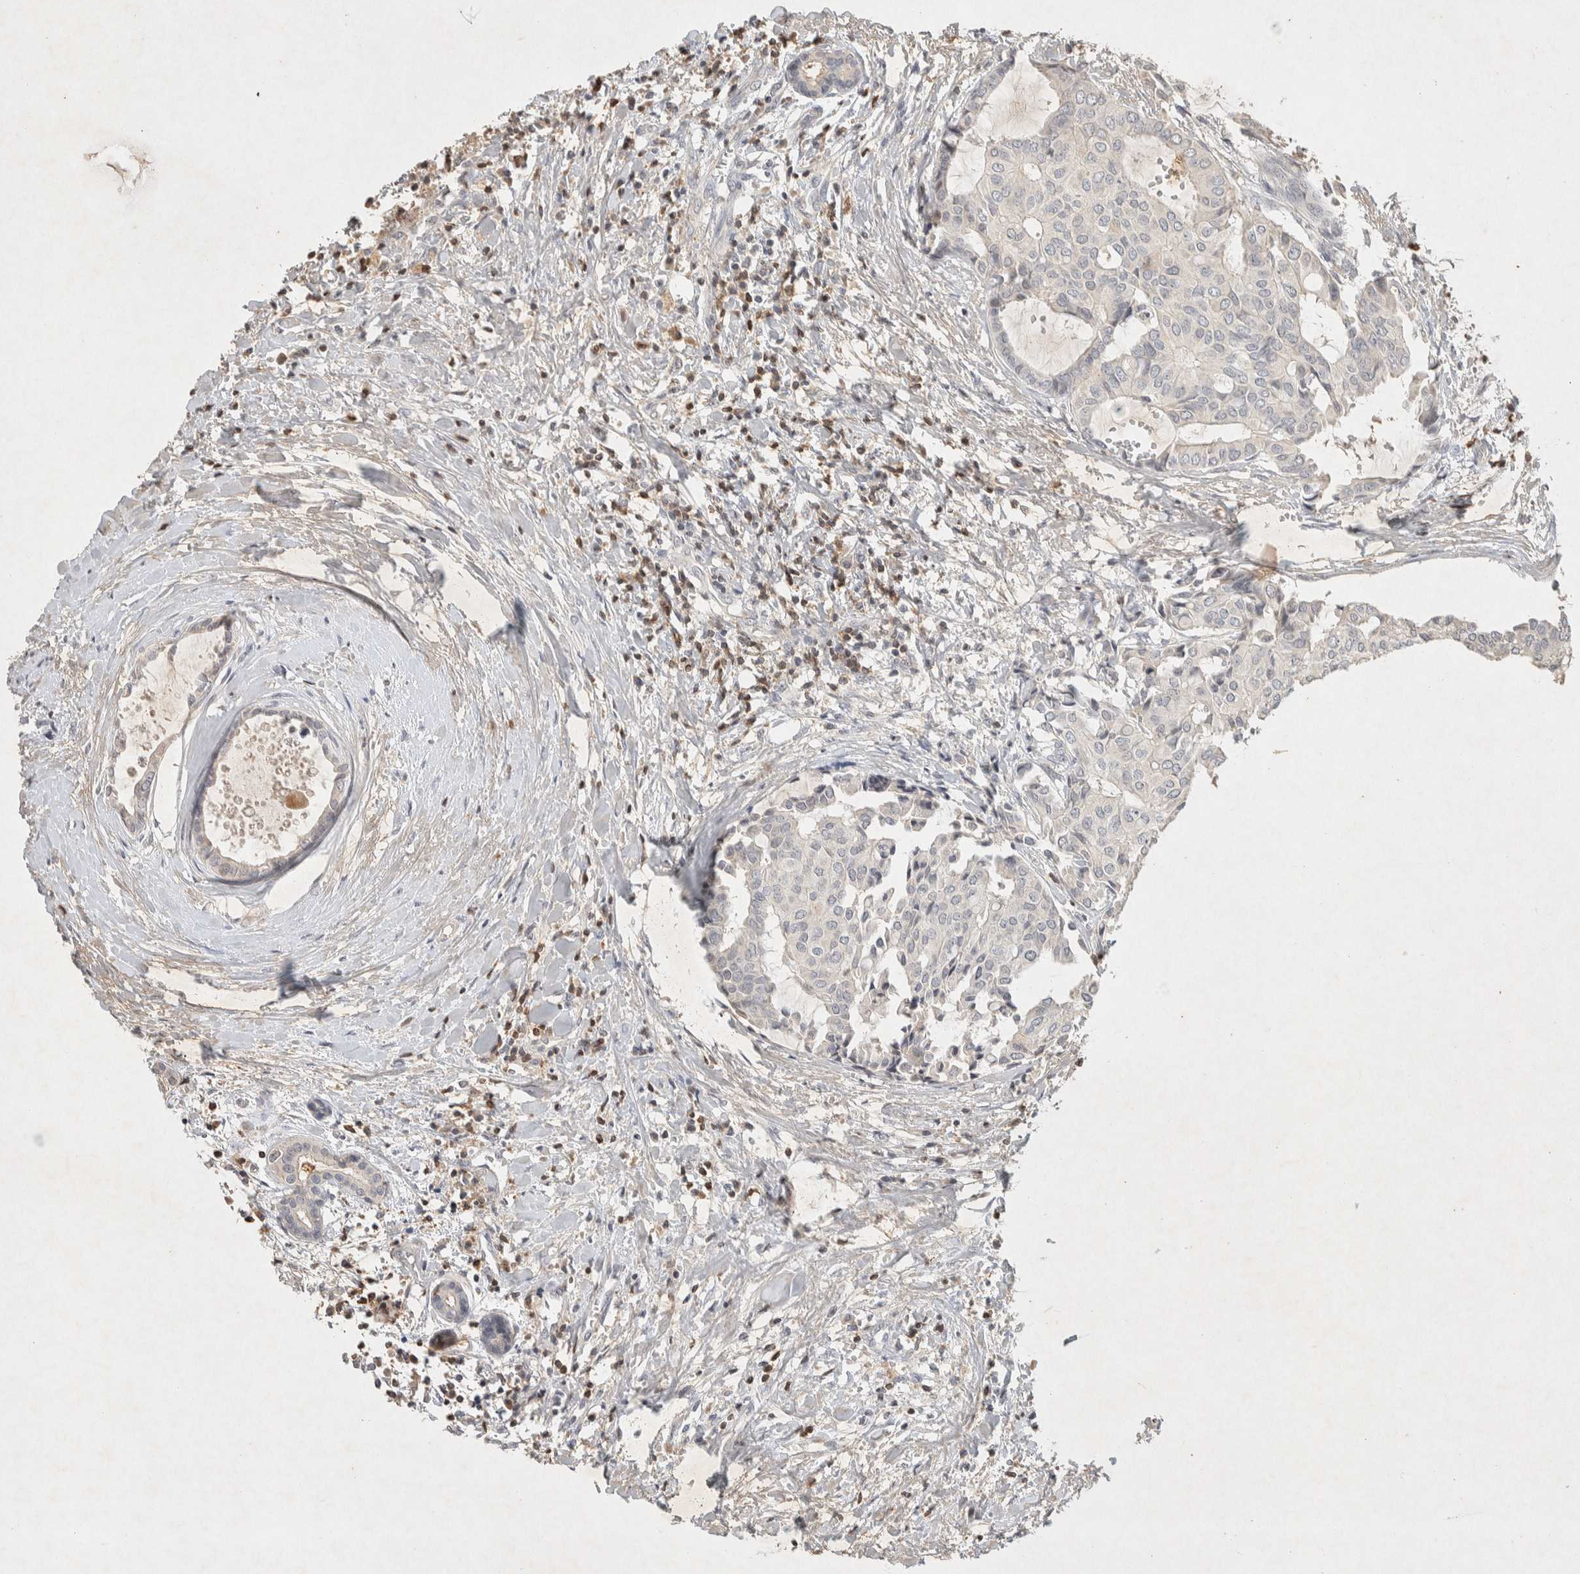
{"staining": {"intensity": "negative", "quantity": "none", "location": "none"}, "tissue": "head and neck cancer", "cell_type": "Tumor cells", "image_type": "cancer", "snomed": [{"axis": "morphology", "description": "Adenocarcinoma, NOS"}, {"axis": "topography", "description": "Salivary gland"}, {"axis": "topography", "description": "Head-Neck"}], "caption": "An immunohistochemistry photomicrograph of head and neck cancer is shown. There is no staining in tumor cells of head and neck cancer. The staining is performed using DAB brown chromogen with nuclei counter-stained in using hematoxylin.", "gene": "RAC2", "patient": {"sex": "female", "age": 59}}